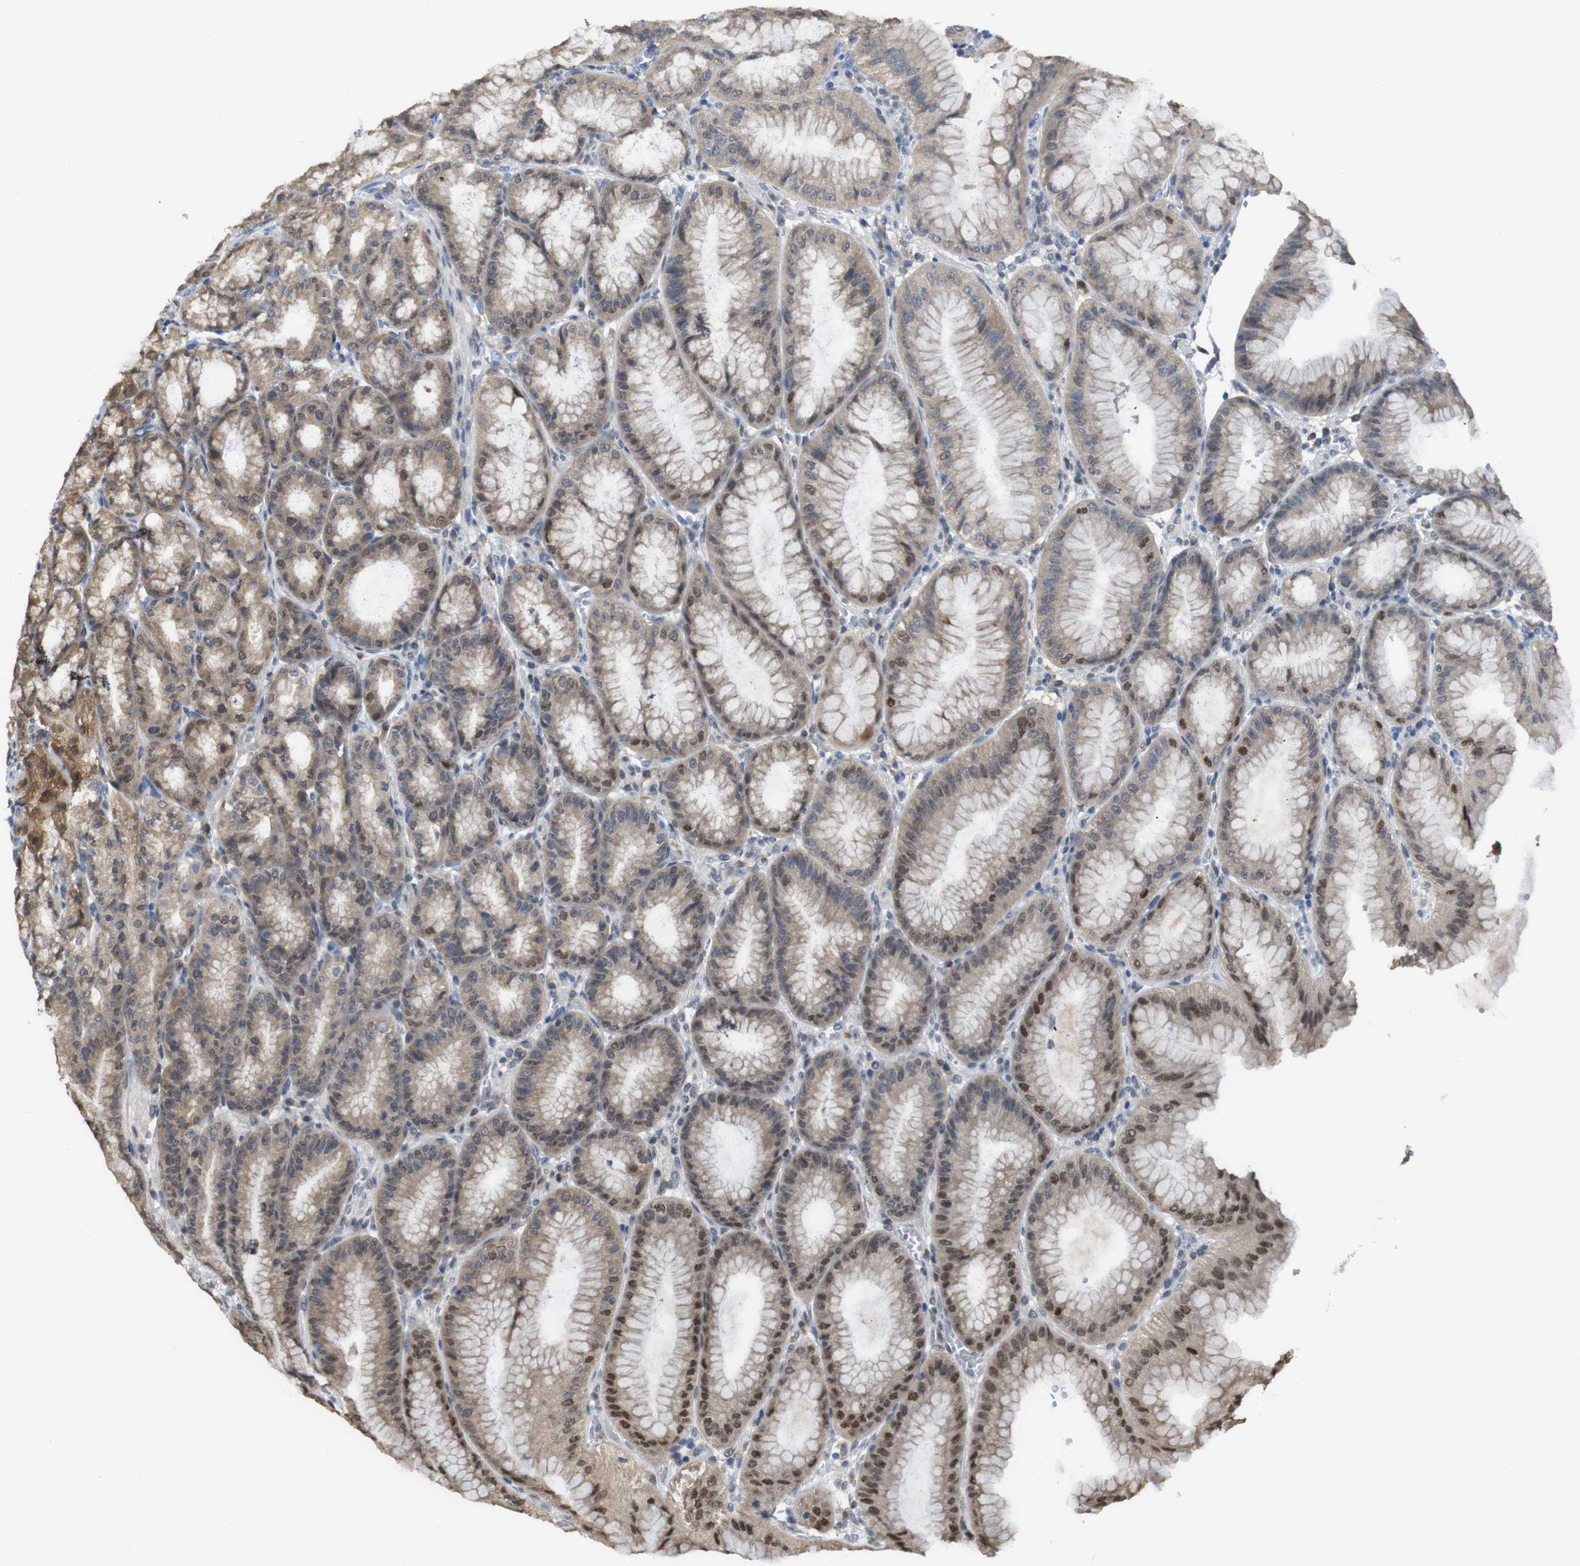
{"staining": {"intensity": "moderate", "quantity": ">75%", "location": "cytoplasmic/membranous,nuclear"}, "tissue": "stomach", "cell_type": "Glandular cells", "image_type": "normal", "snomed": [{"axis": "morphology", "description": "Normal tissue, NOS"}, {"axis": "topography", "description": "Stomach, lower"}], "caption": "Protein analysis of unremarkable stomach reveals moderate cytoplasmic/membranous,nuclear positivity in approximately >75% of glandular cells. (DAB = brown stain, brightfield microscopy at high magnification).", "gene": "PNMA8A", "patient": {"sex": "male", "age": 71}}